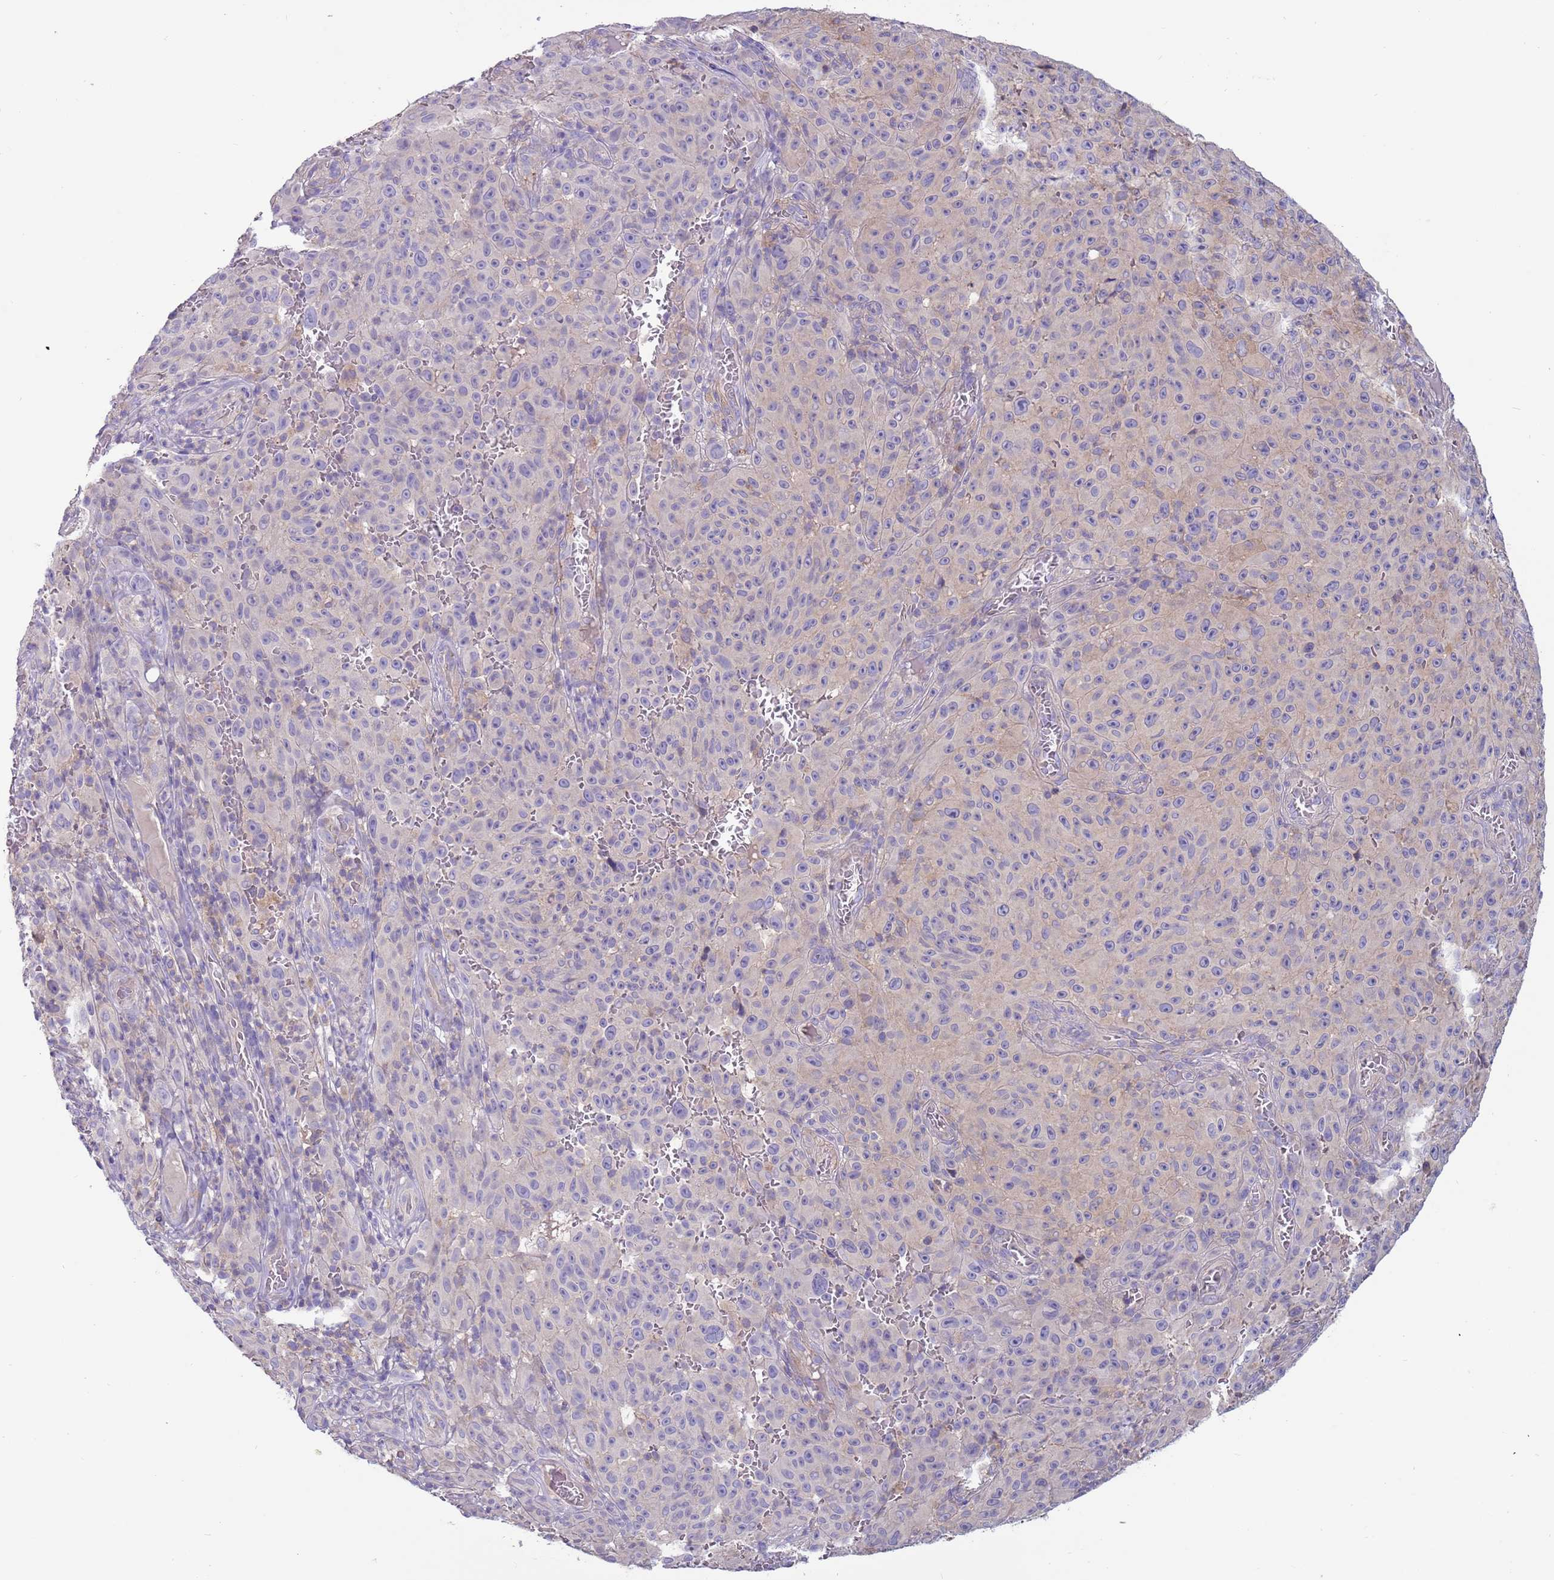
{"staining": {"intensity": "negative", "quantity": "none", "location": "none"}, "tissue": "melanoma", "cell_type": "Tumor cells", "image_type": "cancer", "snomed": [{"axis": "morphology", "description": "Malignant melanoma, NOS"}, {"axis": "topography", "description": "Skin"}], "caption": "Tumor cells are negative for protein expression in human melanoma.", "gene": "UQCRQ", "patient": {"sex": "female", "age": 82}}